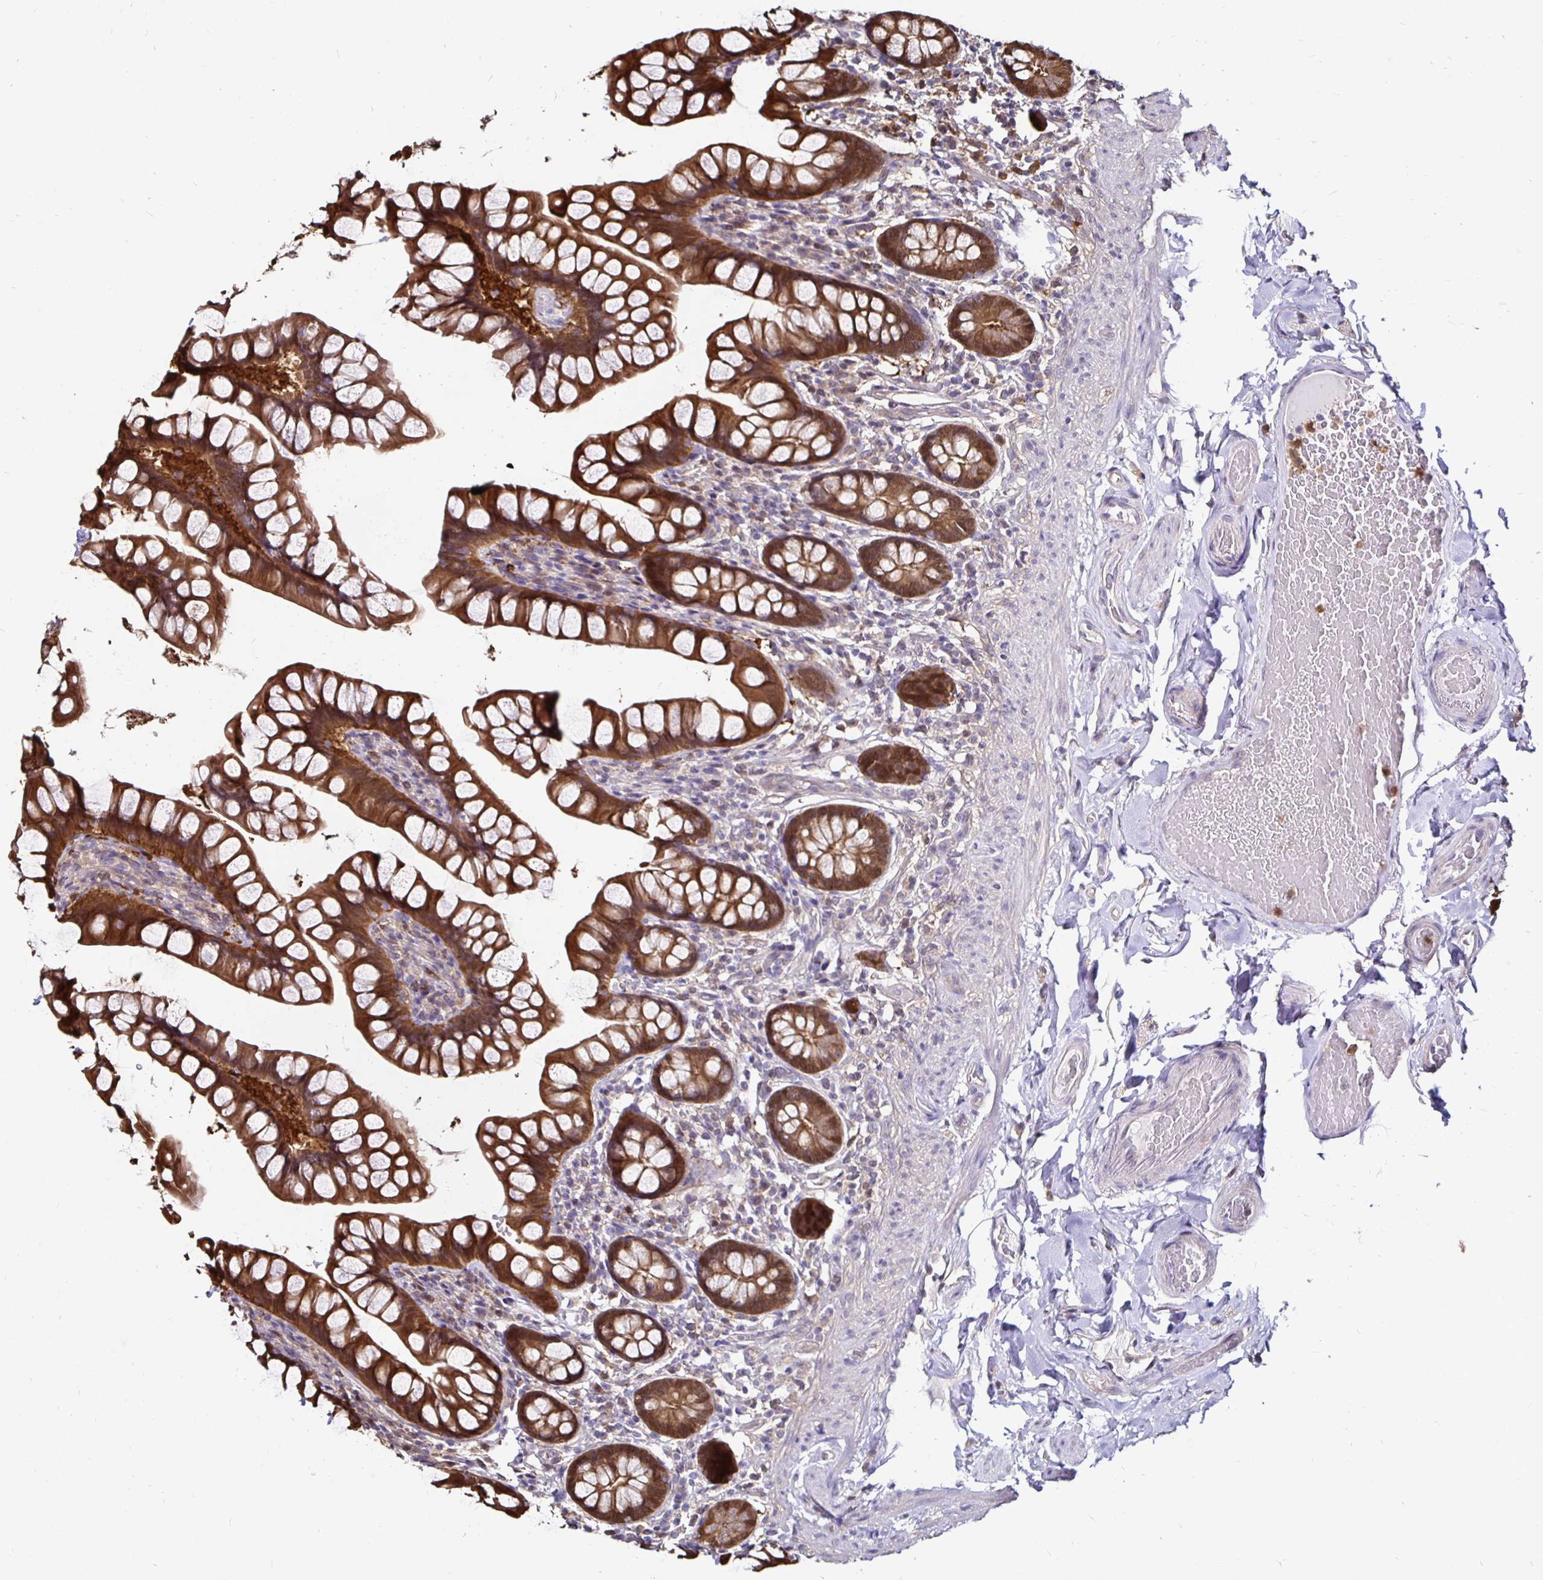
{"staining": {"intensity": "strong", "quantity": ">75%", "location": "cytoplasmic/membranous,nuclear"}, "tissue": "small intestine", "cell_type": "Glandular cells", "image_type": "normal", "snomed": [{"axis": "morphology", "description": "Normal tissue, NOS"}, {"axis": "topography", "description": "Small intestine"}], "caption": "The photomicrograph shows immunohistochemical staining of unremarkable small intestine. There is strong cytoplasmic/membranous,nuclear positivity is identified in about >75% of glandular cells. Immunohistochemistry stains the protein in brown and the nuclei are stained blue.", "gene": "TXN", "patient": {"sex": "male", "age": 70}}